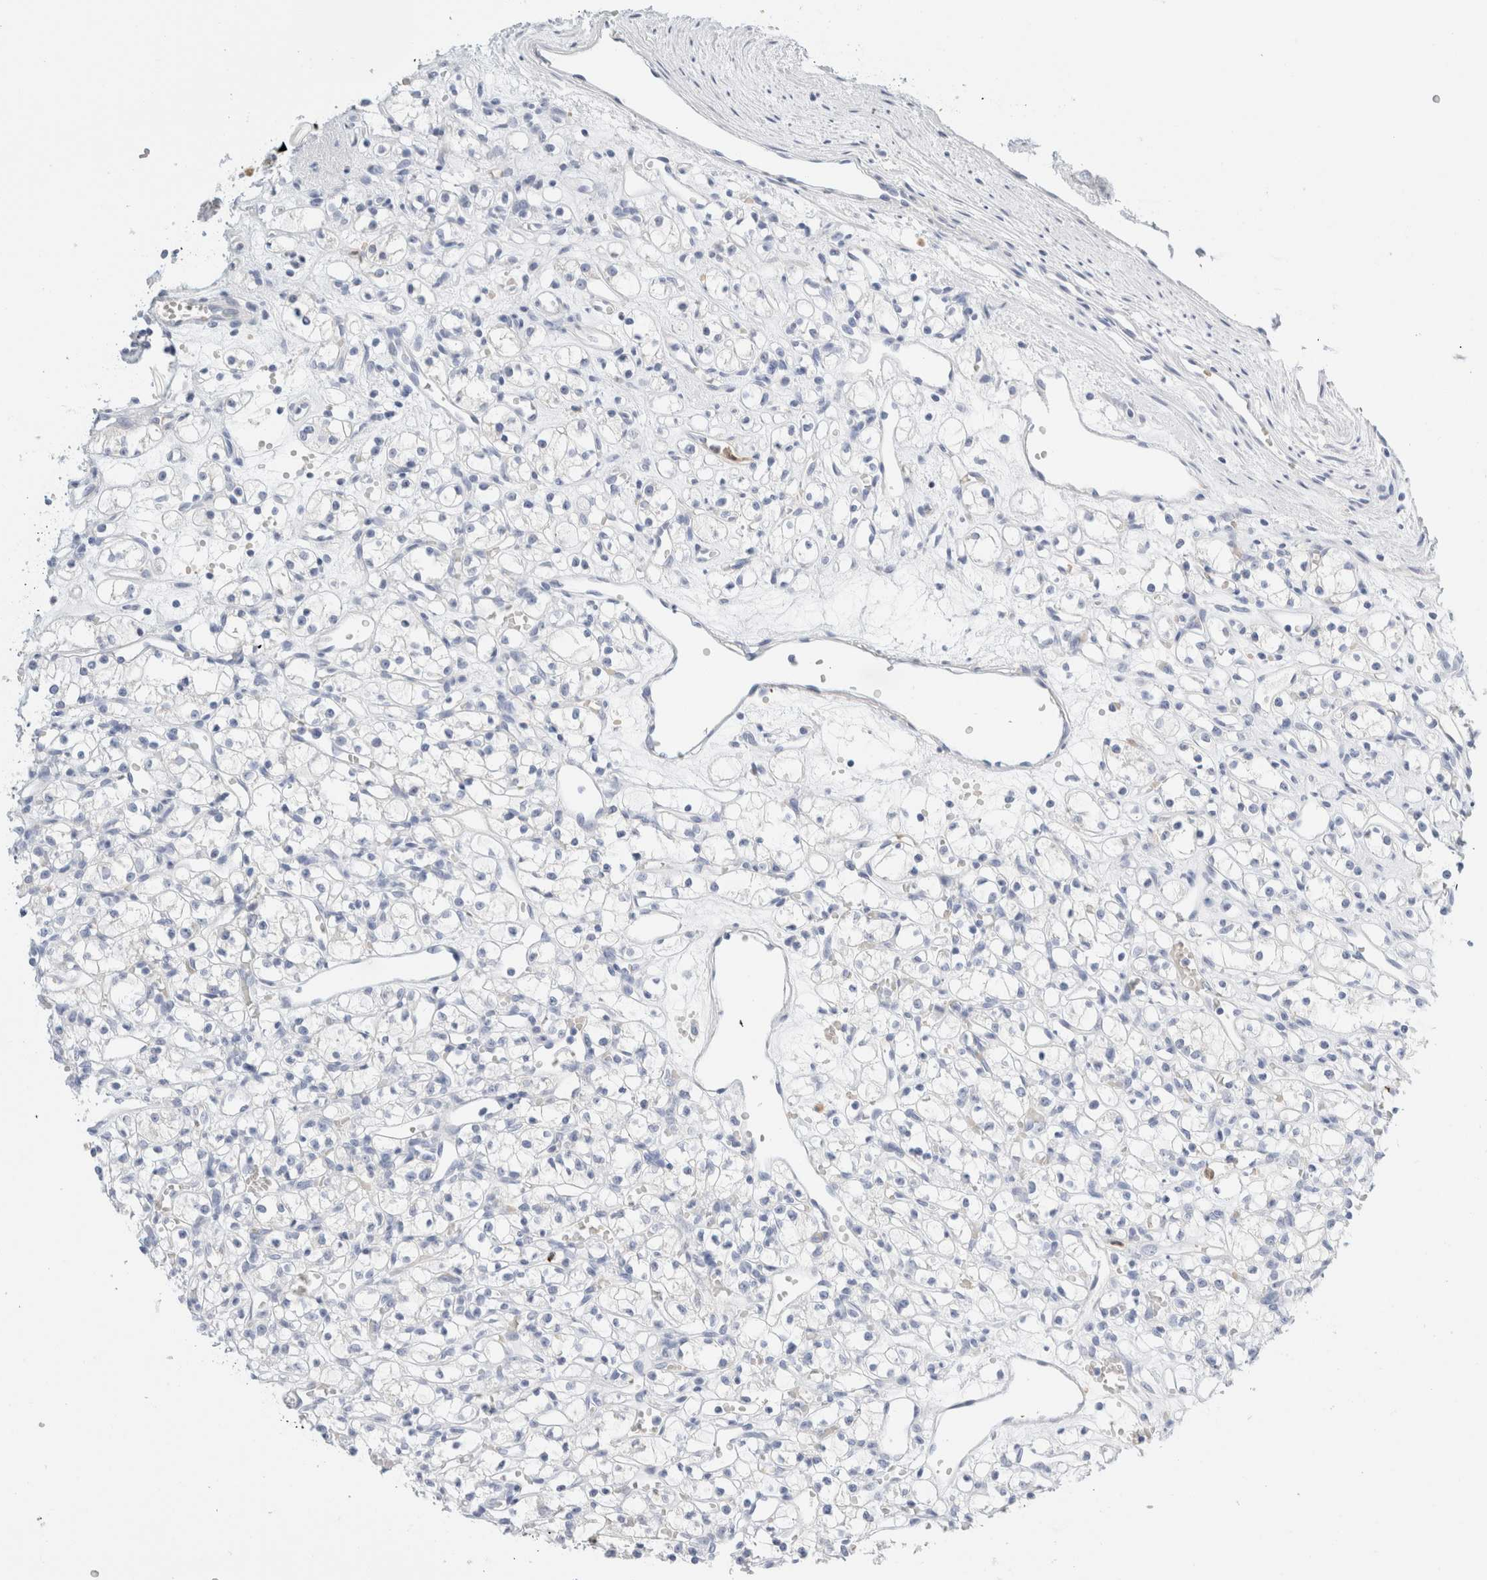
{"staining": {"intensity": "negative", "quantity": "none", "location": "none"}, "tissue": "renal cancer", "cell_type": "Tumor cells", "image_type": "cancer", "snomed": [{"axis": "morphology", "description": "Adenocarcinoma, NOS"}, {"axis": "topography", "description": "Kidney"}], "caption": "Immunohistochemical staining of renal cancer (adenocarcinoma) displays no significant staining in tumor cells.", "gene": "ARG1", "patient": {"sex": "female", "age": 59}}